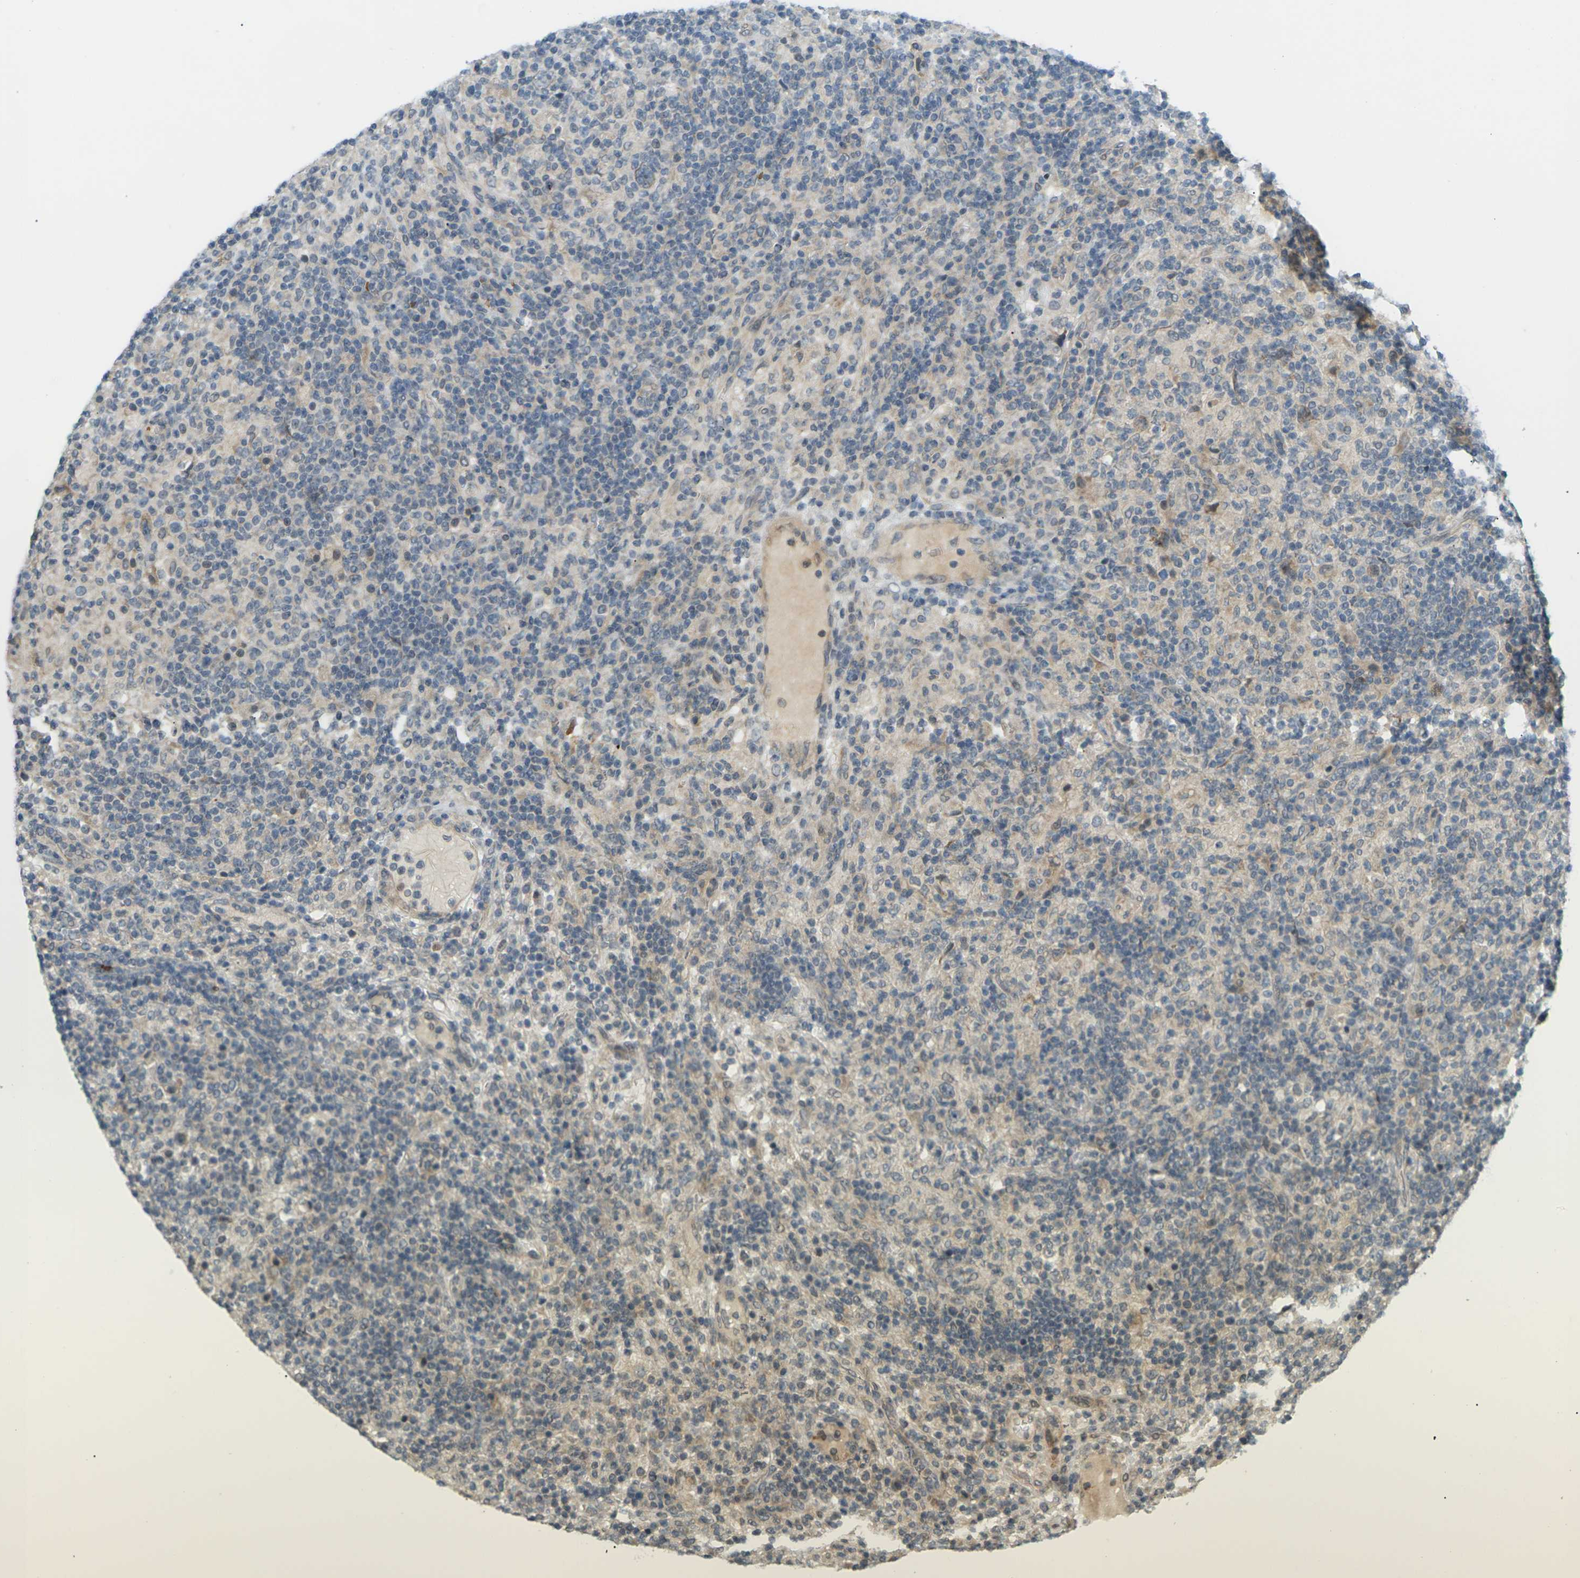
{"staining": {"intensity": "negative", "quantity": "none", "location": "none"}, "tissue": "lymphoma", "cell_type": "Tumor cells", "image_type": "cancer", "snomed": [{"axis": "morphology", "description": "Hodgkin's disease, NOS"}, {"axis": "topography", "description": "Lymph node"}], "caption": "An image of Hodgkin's disease stained for a protein shows no brown staining in tumor cells.", "gene": "SOCS6", "patient": {"sex": "male", "age": 70}}